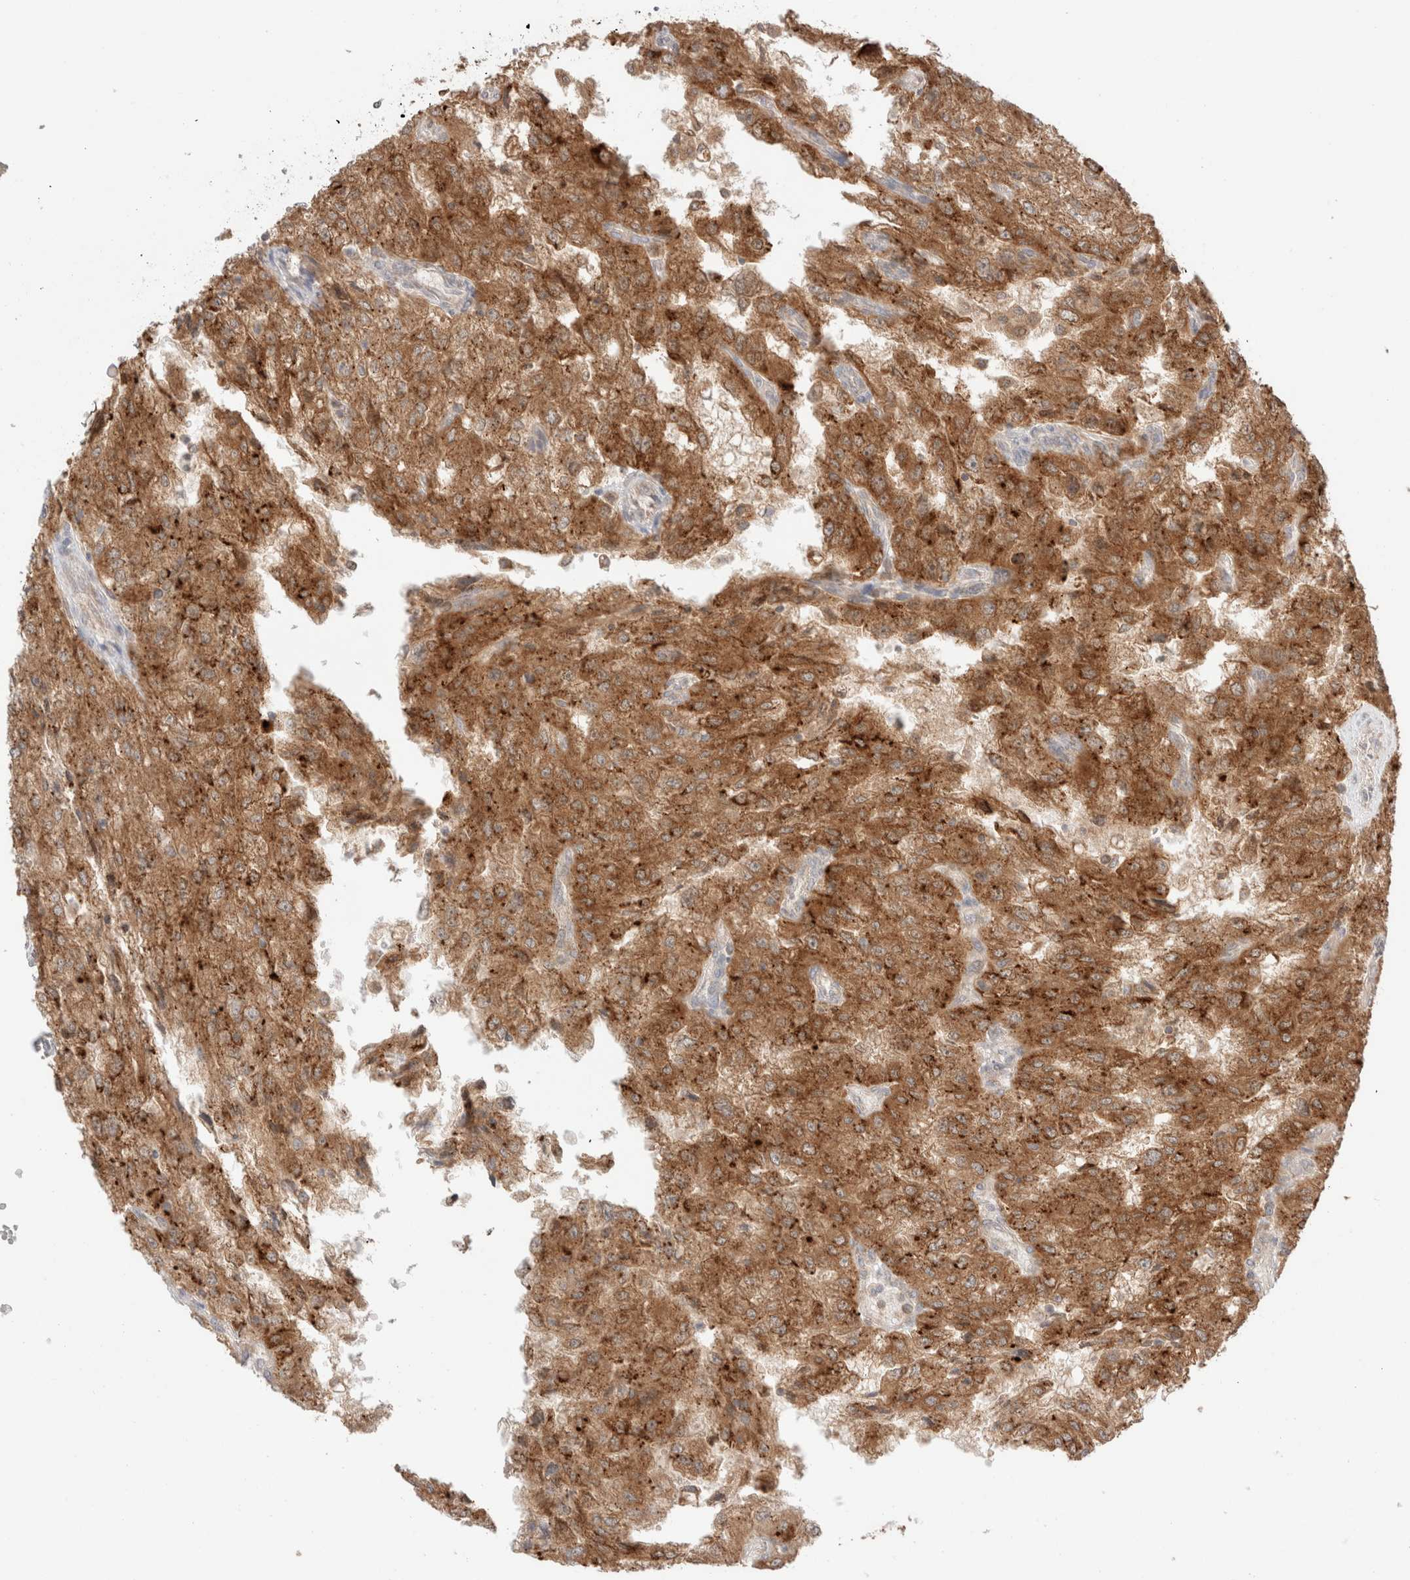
{"staining": {"intensity": "strong", "quantity": ">75%", "location": "cytoplasmic/membranous"}, "tissue": "renal cancer", "cell_type": "Tumor cells", "image_type": "cancer", "snomed": [{"axis": "morphology", "description": "Adenocarcinoma, NOS"}, {"axis": "topography", "description": "Kidney"}], "caption": "Brown immunohistochemical staining in renal cancer shows strong cytoplasmic/membranous positivity in about >75% of tumor cells.", "gene": "XKR4", "patient": {"sex": "female", "age": 54}}